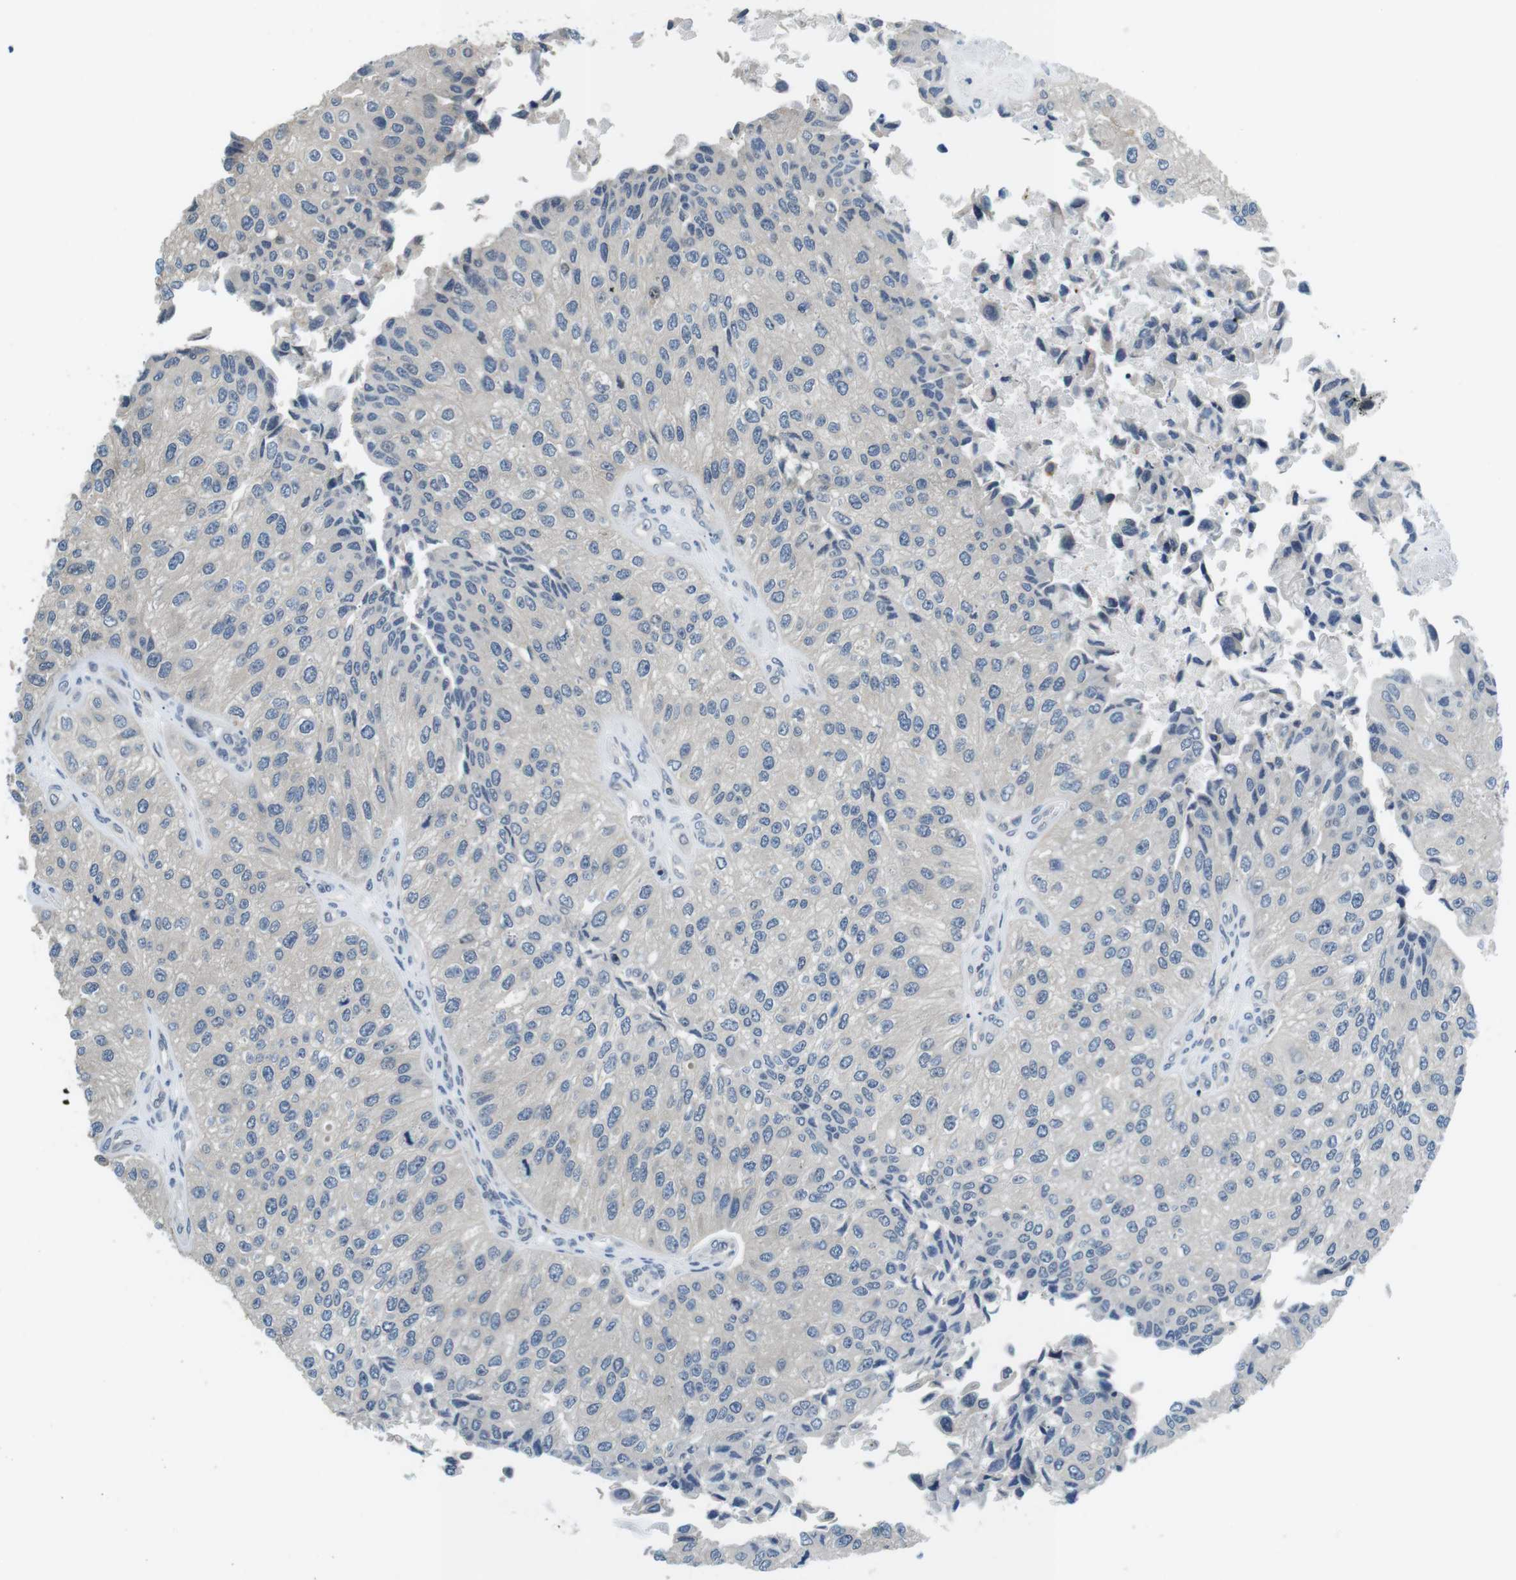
{"staining": {"intensity": "negative", "quantity": "none", "location": "none"}, "tissue": "urothelial cancer", "cell_type": "Tumor cells", "image_type": "cancer", "snomed": [{"axis": "morphology", "description": "Urothelial carcinoma, High grade"}, {"axis": "topography", "description": "Kidney"}, {"axis": "topography", "description": "Urinary bladder"}], "caption": "An immunohistochemistry photomicrograph of urothelial cancer is shown. There is no staining in tumor cells of urothelial cancer.", "gene": "NEK4", "patient": {"sex": "male", "age": 77}}